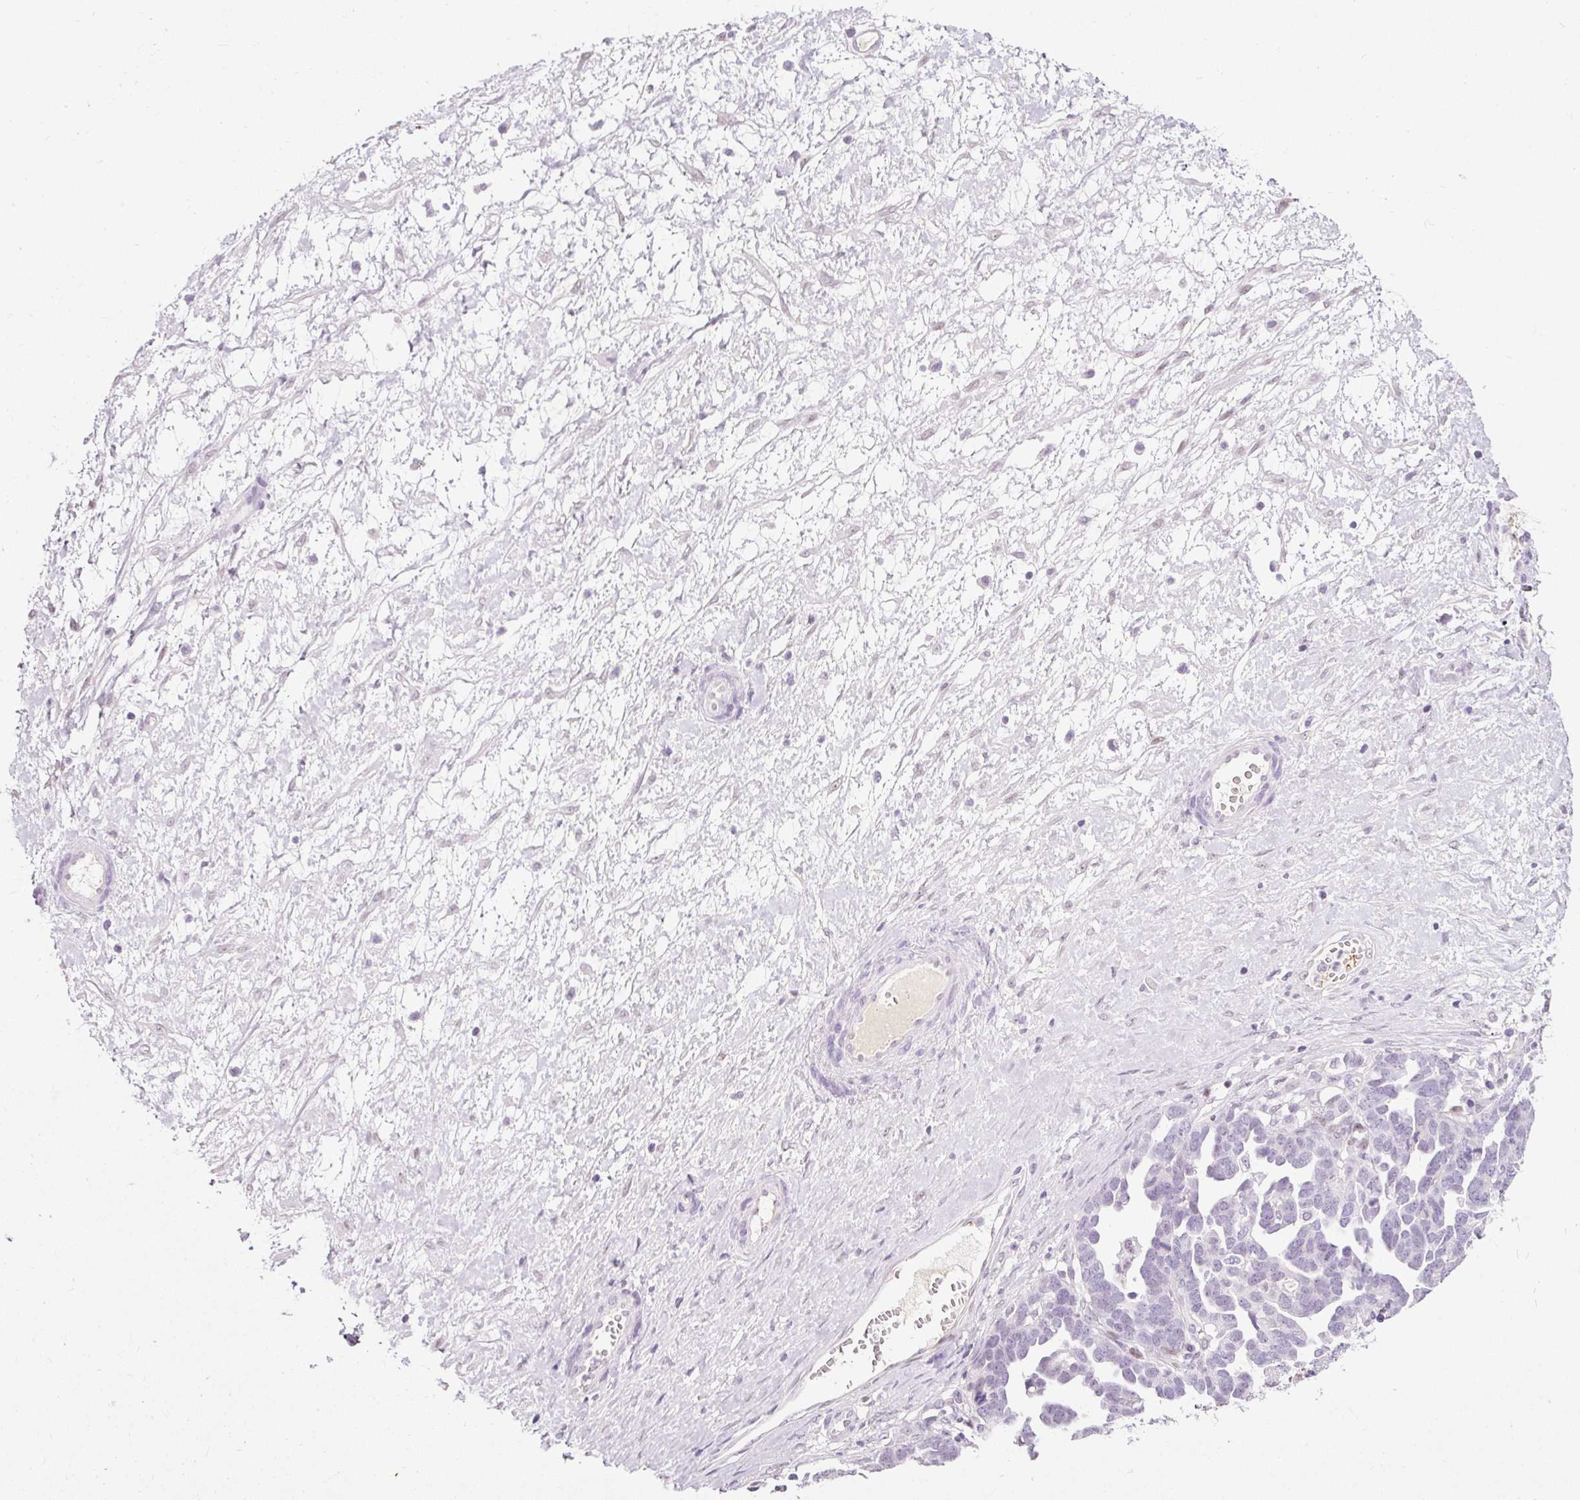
{"staining": {"intensity": "moderate", "quantity": "<25%", "location": "nuclear"}, "tissue": "ovarian cancer", "cell_type": "Tumor cells", "image_type": "cancer", "snomed": [{"axis": "morphology", "description": "Cystadenocarcinoma, serous, NOS"}, {"axis": "topography", "description": "Ovary"}], "caption": "Immunohistochemical staining of human ovarian cancer (serous cystadenocarcinoma) reveals low levels of moderate nuclear protein positivity in approximately <25% of tumor cells.", "gene": "PDE6B", "patient": {"sex": "female", "age": 54}}